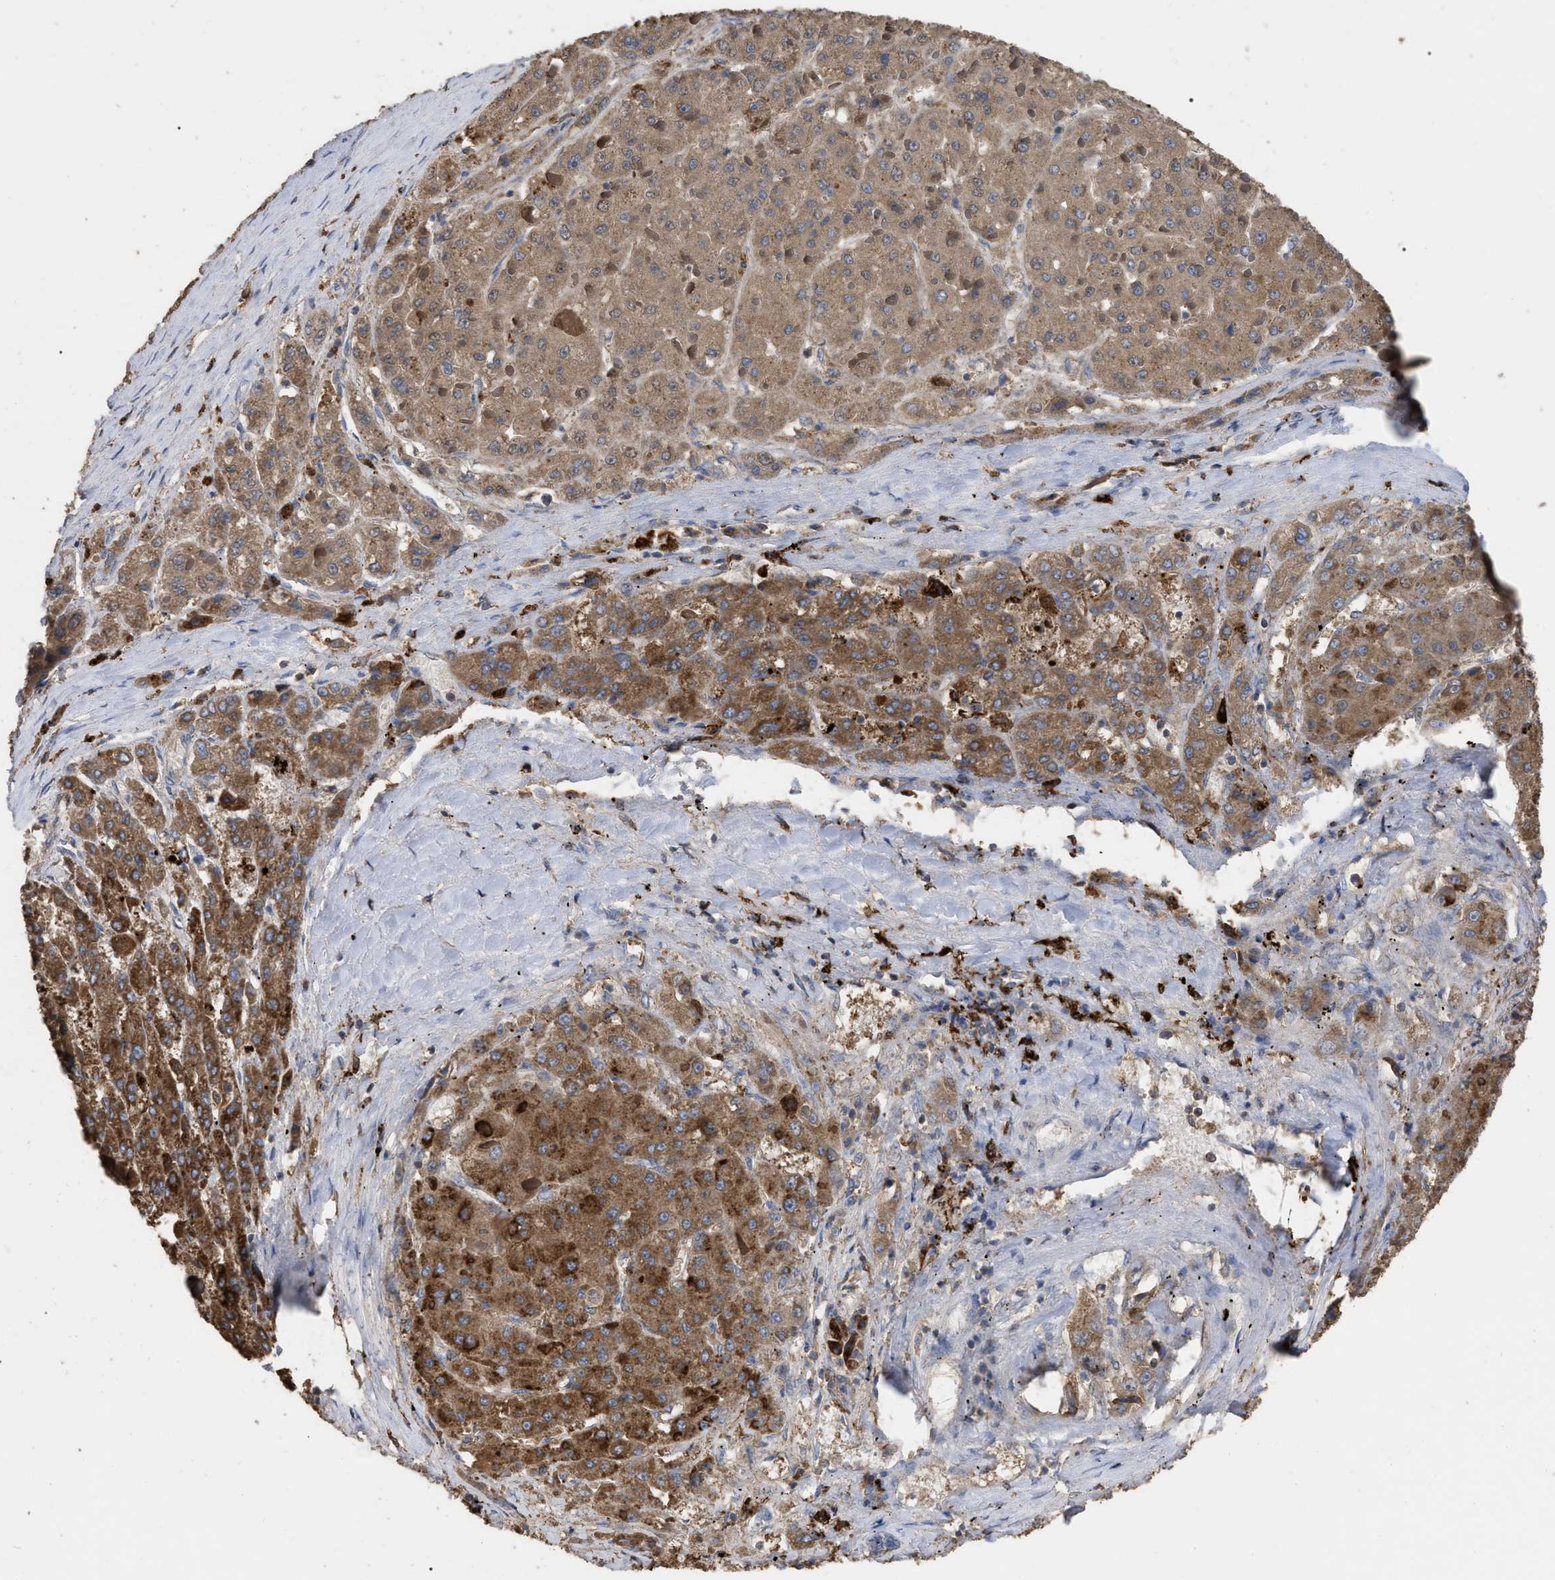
{"staining": {"intensity": "moderate", "quantity": ">75%", "location": "cytoplasmic/membranous"}, "tissue": "liver cancer", "cell_type": "Tumor cells", "image_type": "cancer", "snomed": [{"axis": "morphology", "description": "Carcinoma, Hepatocellular, NOS"}, {"axis": "topography", "description": "Liver"}], "caption": "Liver hepatocellular carcinoma was stained to show a protein in brown. There is medium levels of moderate cytoplasmic/membranous staining in about >75% of tumor cells. (DAB (3,3'-diaminobenzidine) = brown stain, brightfield microscopy at high magnification).", "gene": "GPR179", "patient": {"sex": "female", "age": 73}}